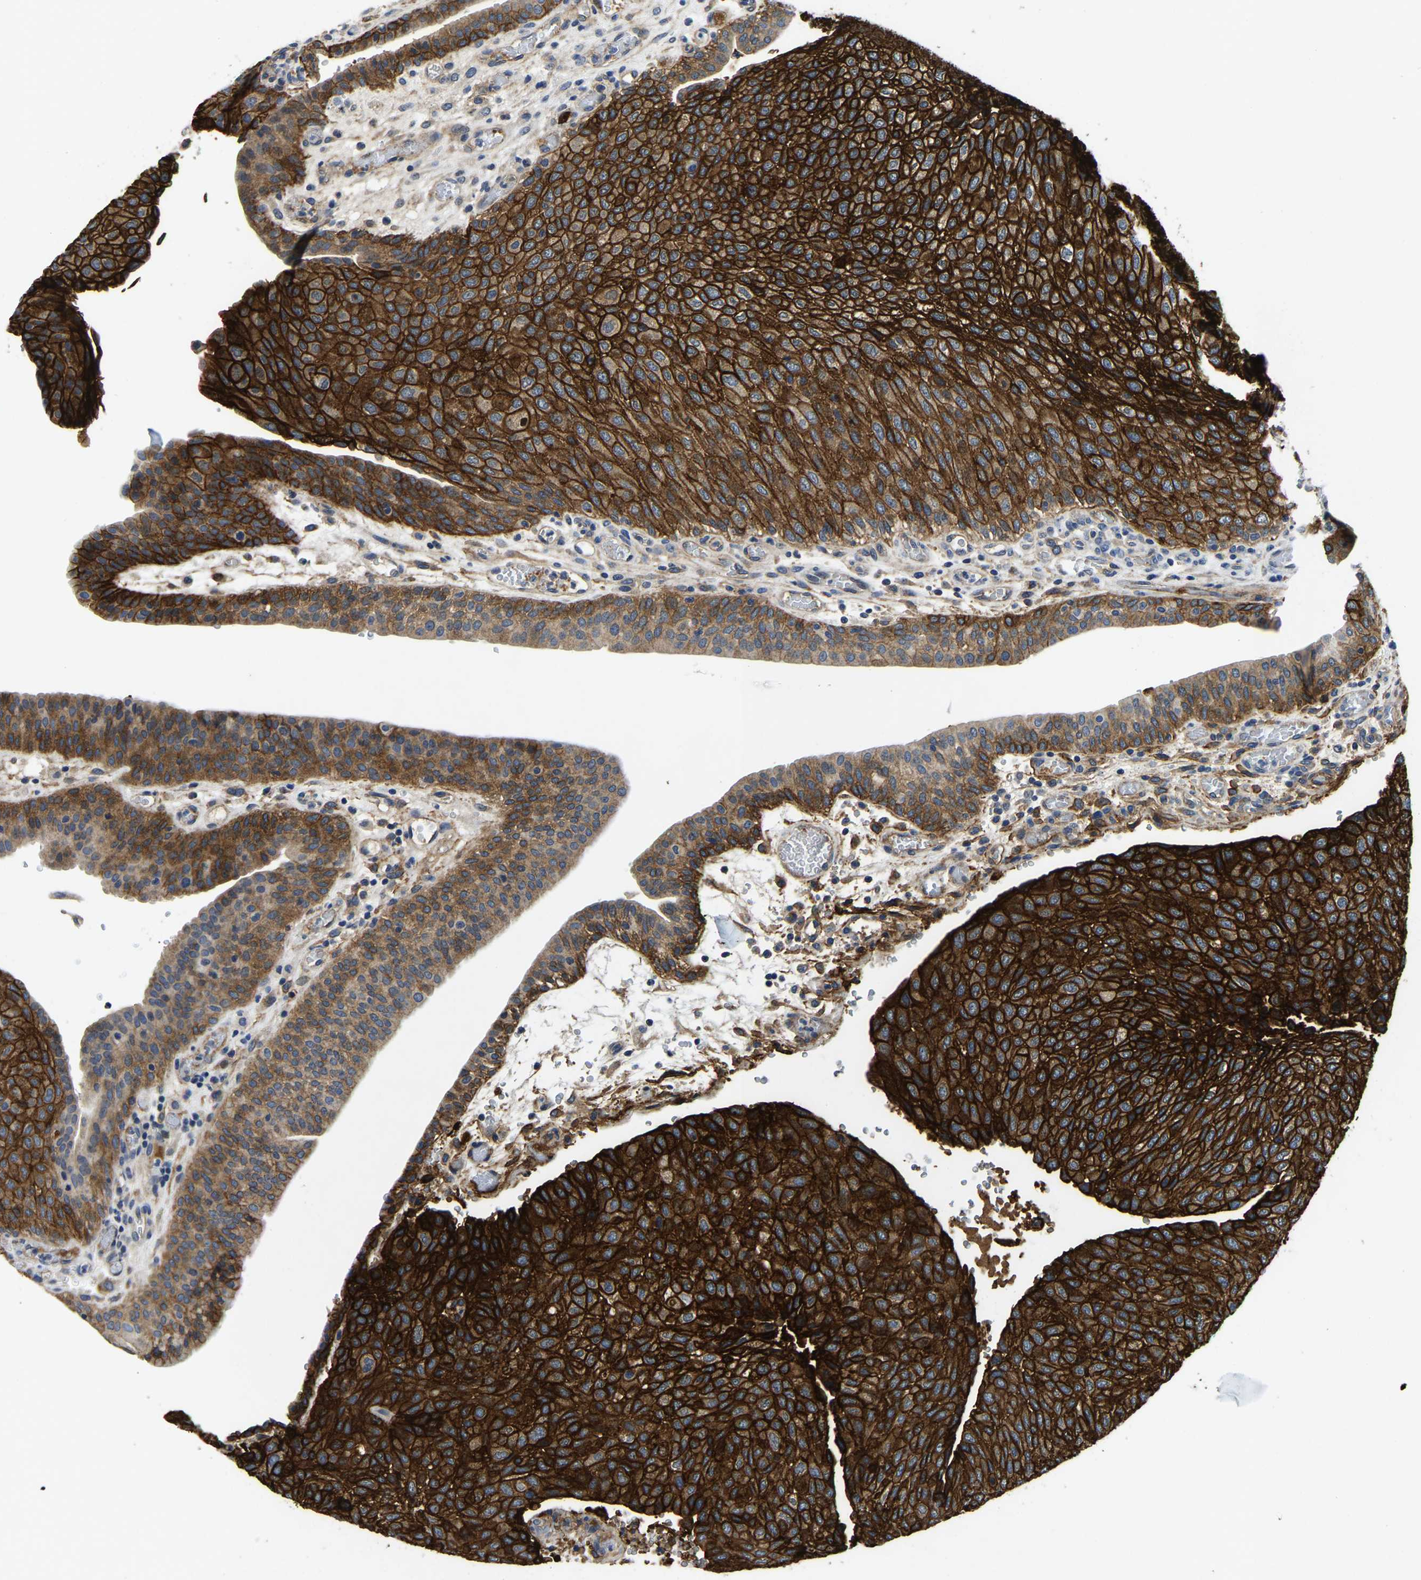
{"staining": {"intensity": "strong", "quantity": ">75%", "location": "cytoplasmic/membranous"}, "tissue": "urothelial cancer", "cell_type": "Tumor cells", "image_type": "cancer", "snomed": [{"axis": "morphology", "description": "Urothelial carcinoma, Low grade"}, {"axis": "morphology", "description": "Urothelial carcinoma, High grade"}, {"axis": "topography", "description": "Urinary bladder"}], "caption": "The photomicrograph demonstrates a brown stain indicating the presence of a protein in the cytoplasmic/membranous of tumor cells in urothelial cancer.", "gene": "ITGA2", "patient": {"sex": "male", "age": 35}}